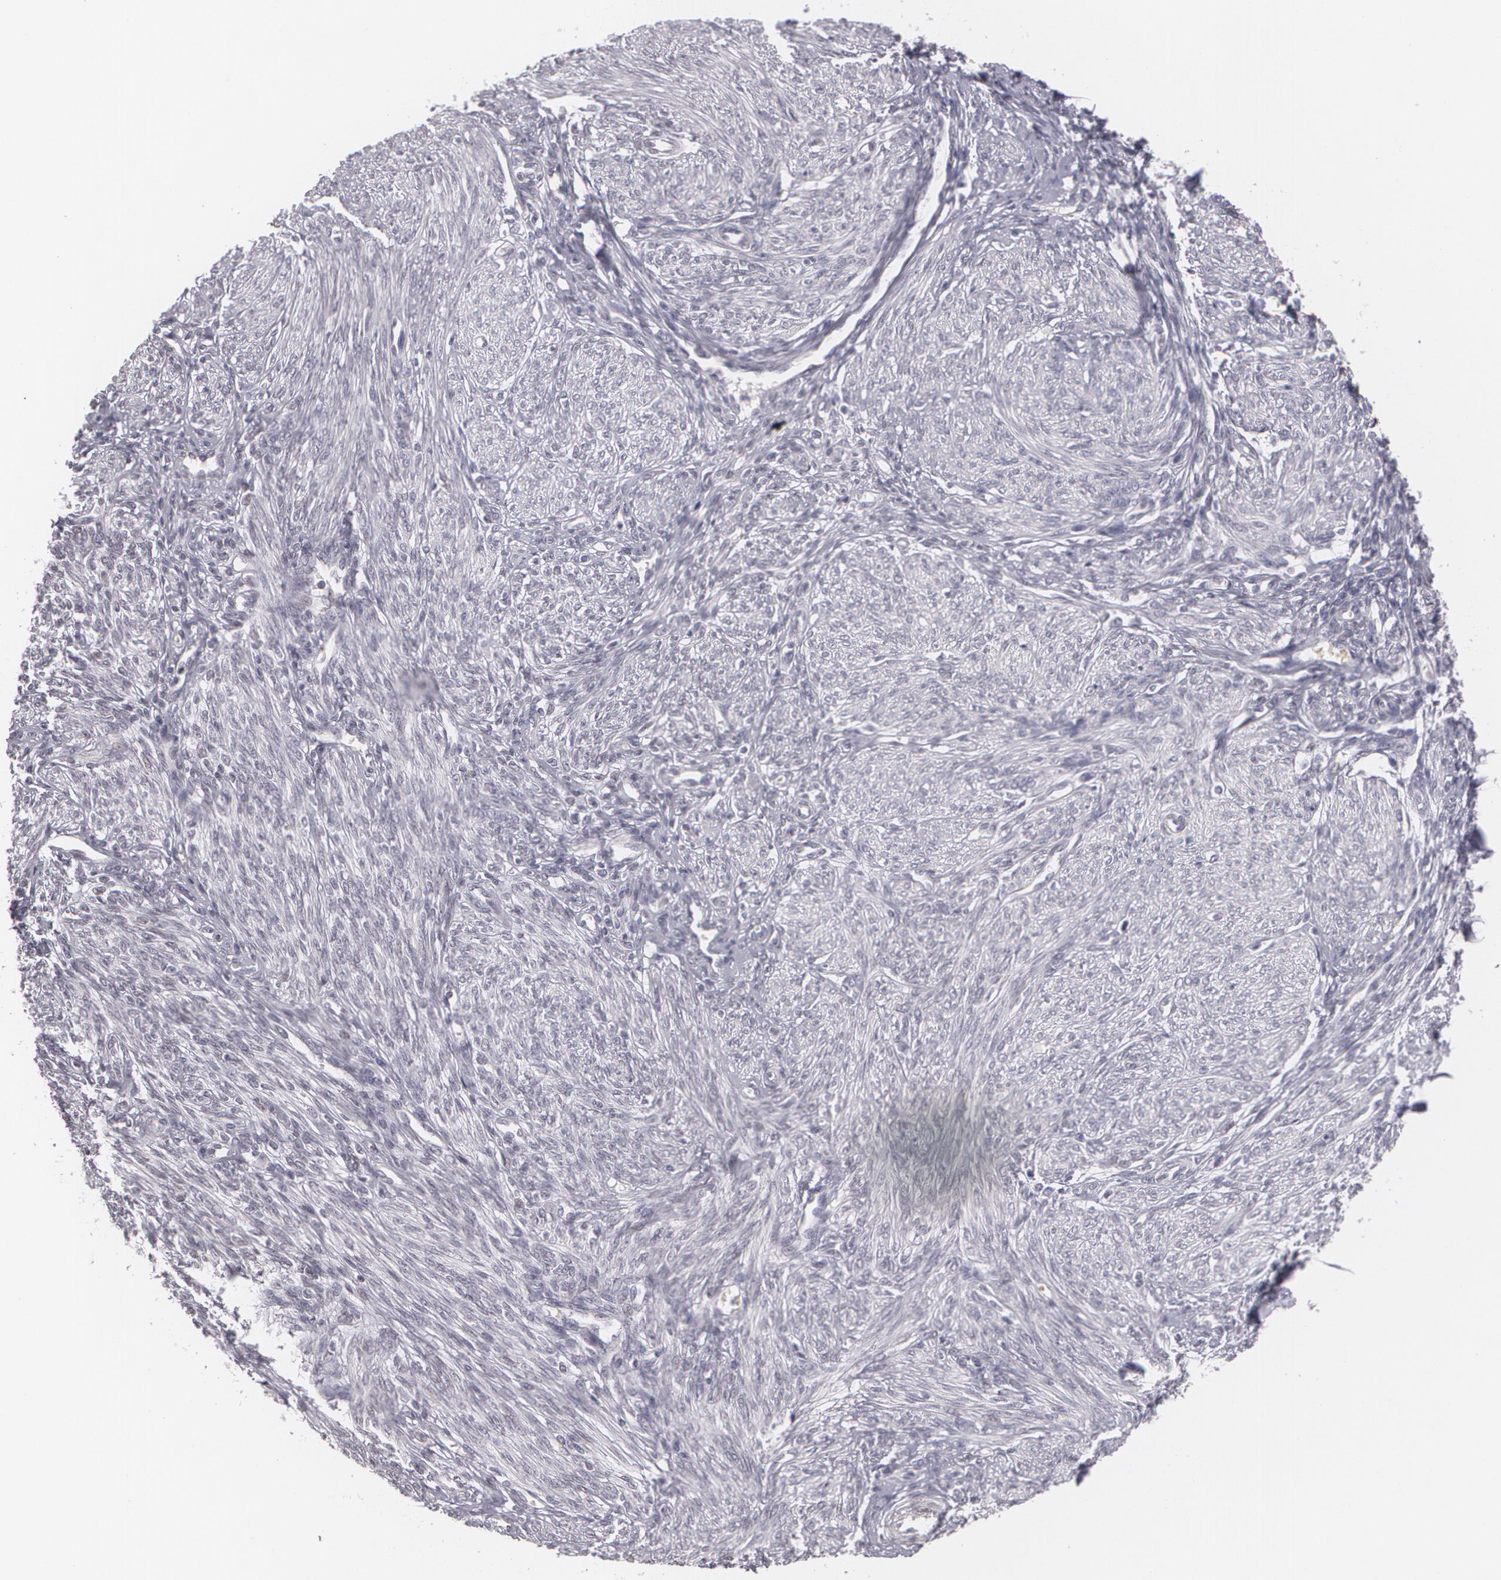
{"staining": {"intensity": "negative", "quantity": "none", "location": "none"}, "tissue": "endometrium", "cell_type": "Cells in endometrial stroma", "image_type": "normal", "snomed": [{"axis": "morphology", "description": "Normal tissue, NOS"}, {"axis": "topography", "description": "Endometrium"}], "caption": "An immunohistochemistry (IHC) micrograph of normal endometrium is shown. There is no staining in cells in endometrial stroma of endometrium.", "gene": "ZBTB16", "patient": {"sex": "female", "age": 82}}